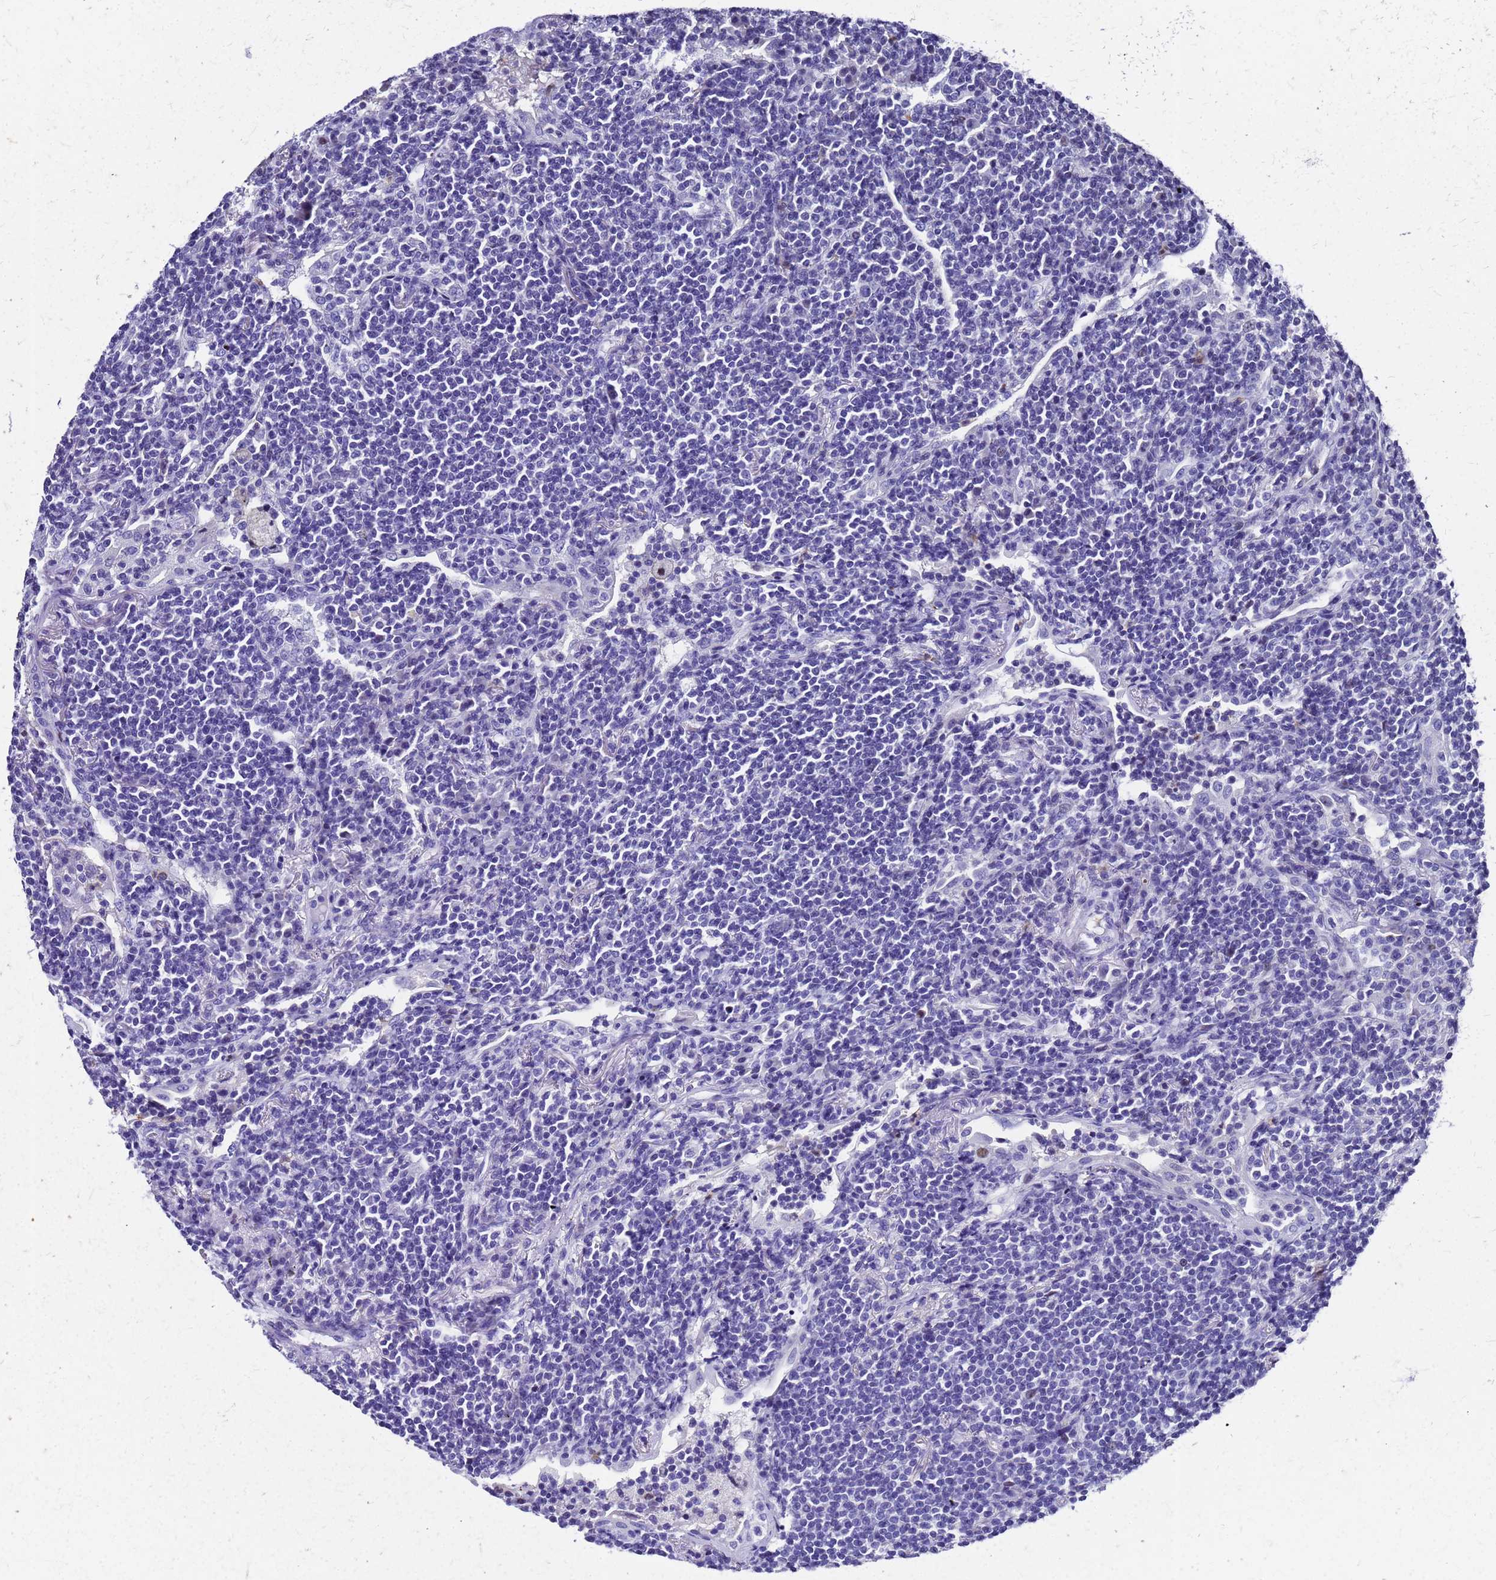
{"staining": {"intensity": "negative", "quantity": "none", "location": "none"}, "tissue": "lymphoma", "cell_type": "Tumor cells", "image_type": "cancer", "snomed": [{"axis": "morphology", "description": "Malignant lymphoma, non-Hodgkin's type, Low grade"}, {"axis": "topography", "description": "Lung"}], "caption": "Tumor cells show no significant protein positivity in lymphoma.", "gene": "SMIM21", "patient": {"sex": "female", "age": 71}}